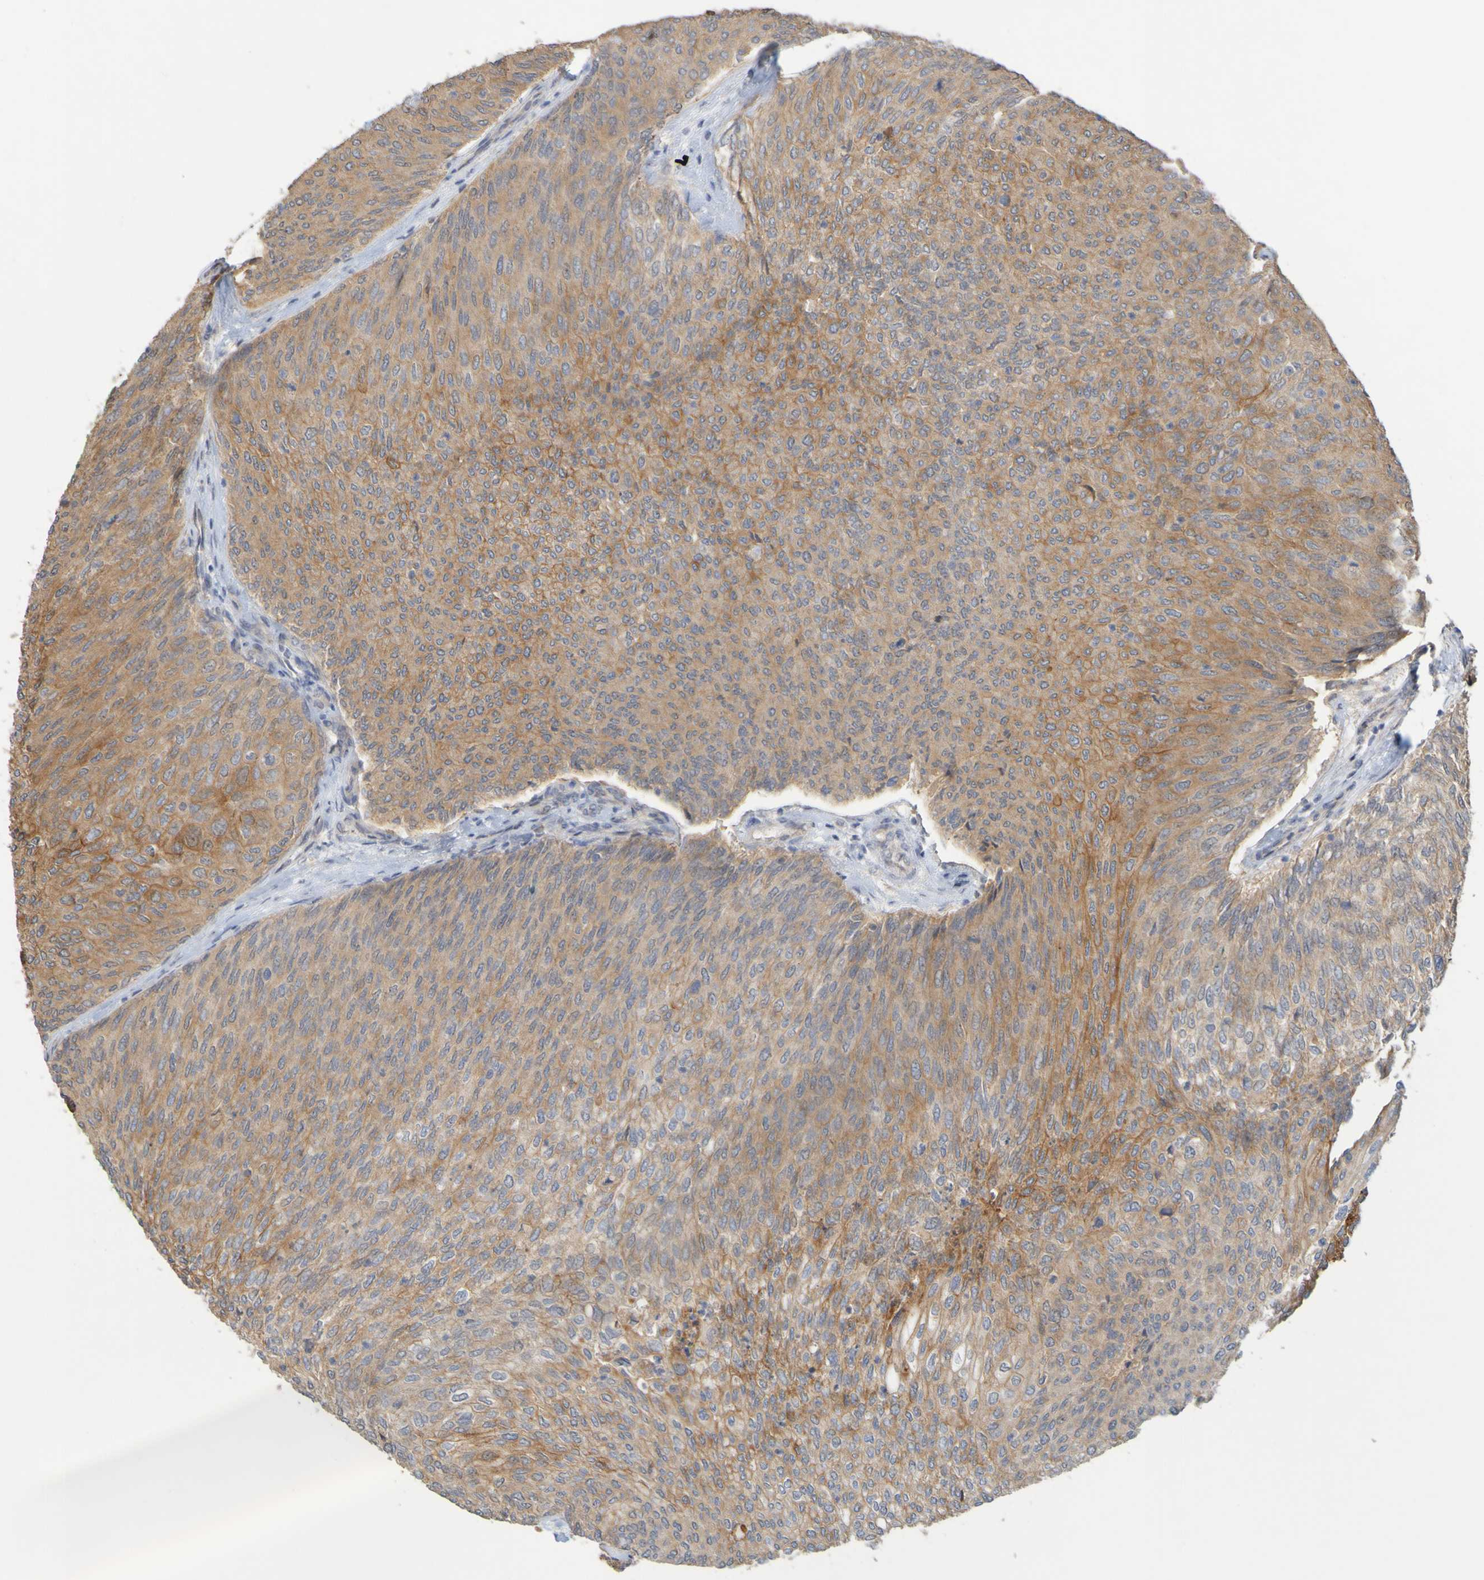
{"staining": {"intensity": "moderate", "quantity": ">75%", "location": "cytoplasmic/membranous"}, "tissue": "urothelial cancer", "cell_type": "Tumor cells", "image_type": "cancer", "snomed": [{"axis": "morphology", "description": "Urothelial carcinoma, Low grade"}, {"axis": "topography", "description": "Urinary bladder"}], "caption": "Urothelial cancer tissue displays moderate cytoplasmic/membranous positivity in approximately >75% of tumor cells, visualized by immunohistochemistry.", "gene": "TMBIM1", "patient": {"sex": "female", "age": 79}}